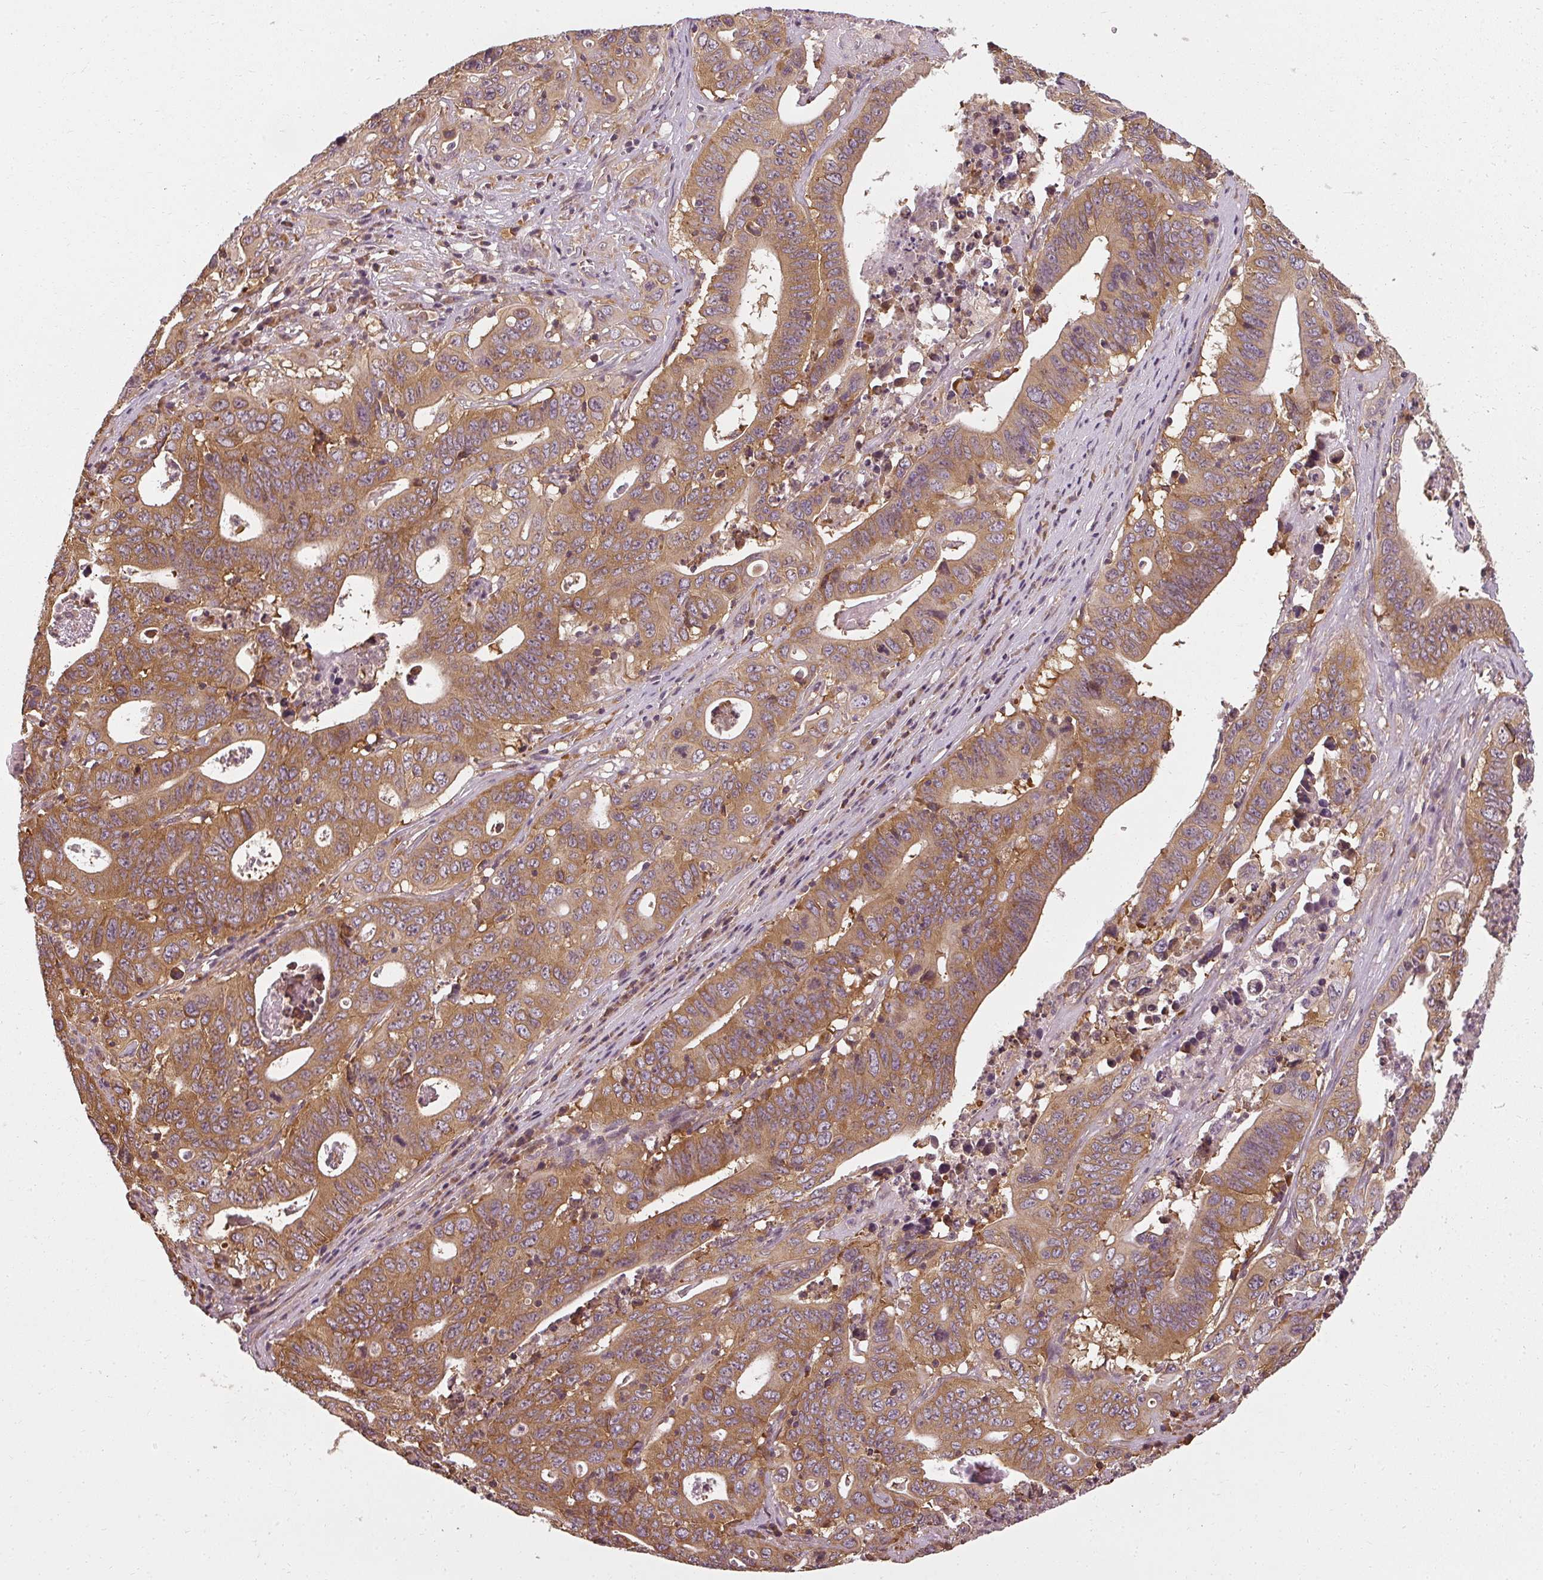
{"staining": {"intensity": "moderate", "quantity": ">75%", "location": "cytoplasmic/membranous"}, "tissue": "lung cancer", "cell_type": "Tumor cells", "image_type": "cancer", "snomed": [{"axis": "morphology", "description": "Adenocarcinoma, NOS"}, {"axis": "topography", "description": "Lung"}], "caption": "Protein analysis of lung cancer tissue demonstrates moderate cytoplasmic/membranous positivity in about >75% of tumor cells. (DAB IHC with brightfield microscopy, high magnification).", "gene": "RPL24", "patient": {"sex": "female", "age": 60}}